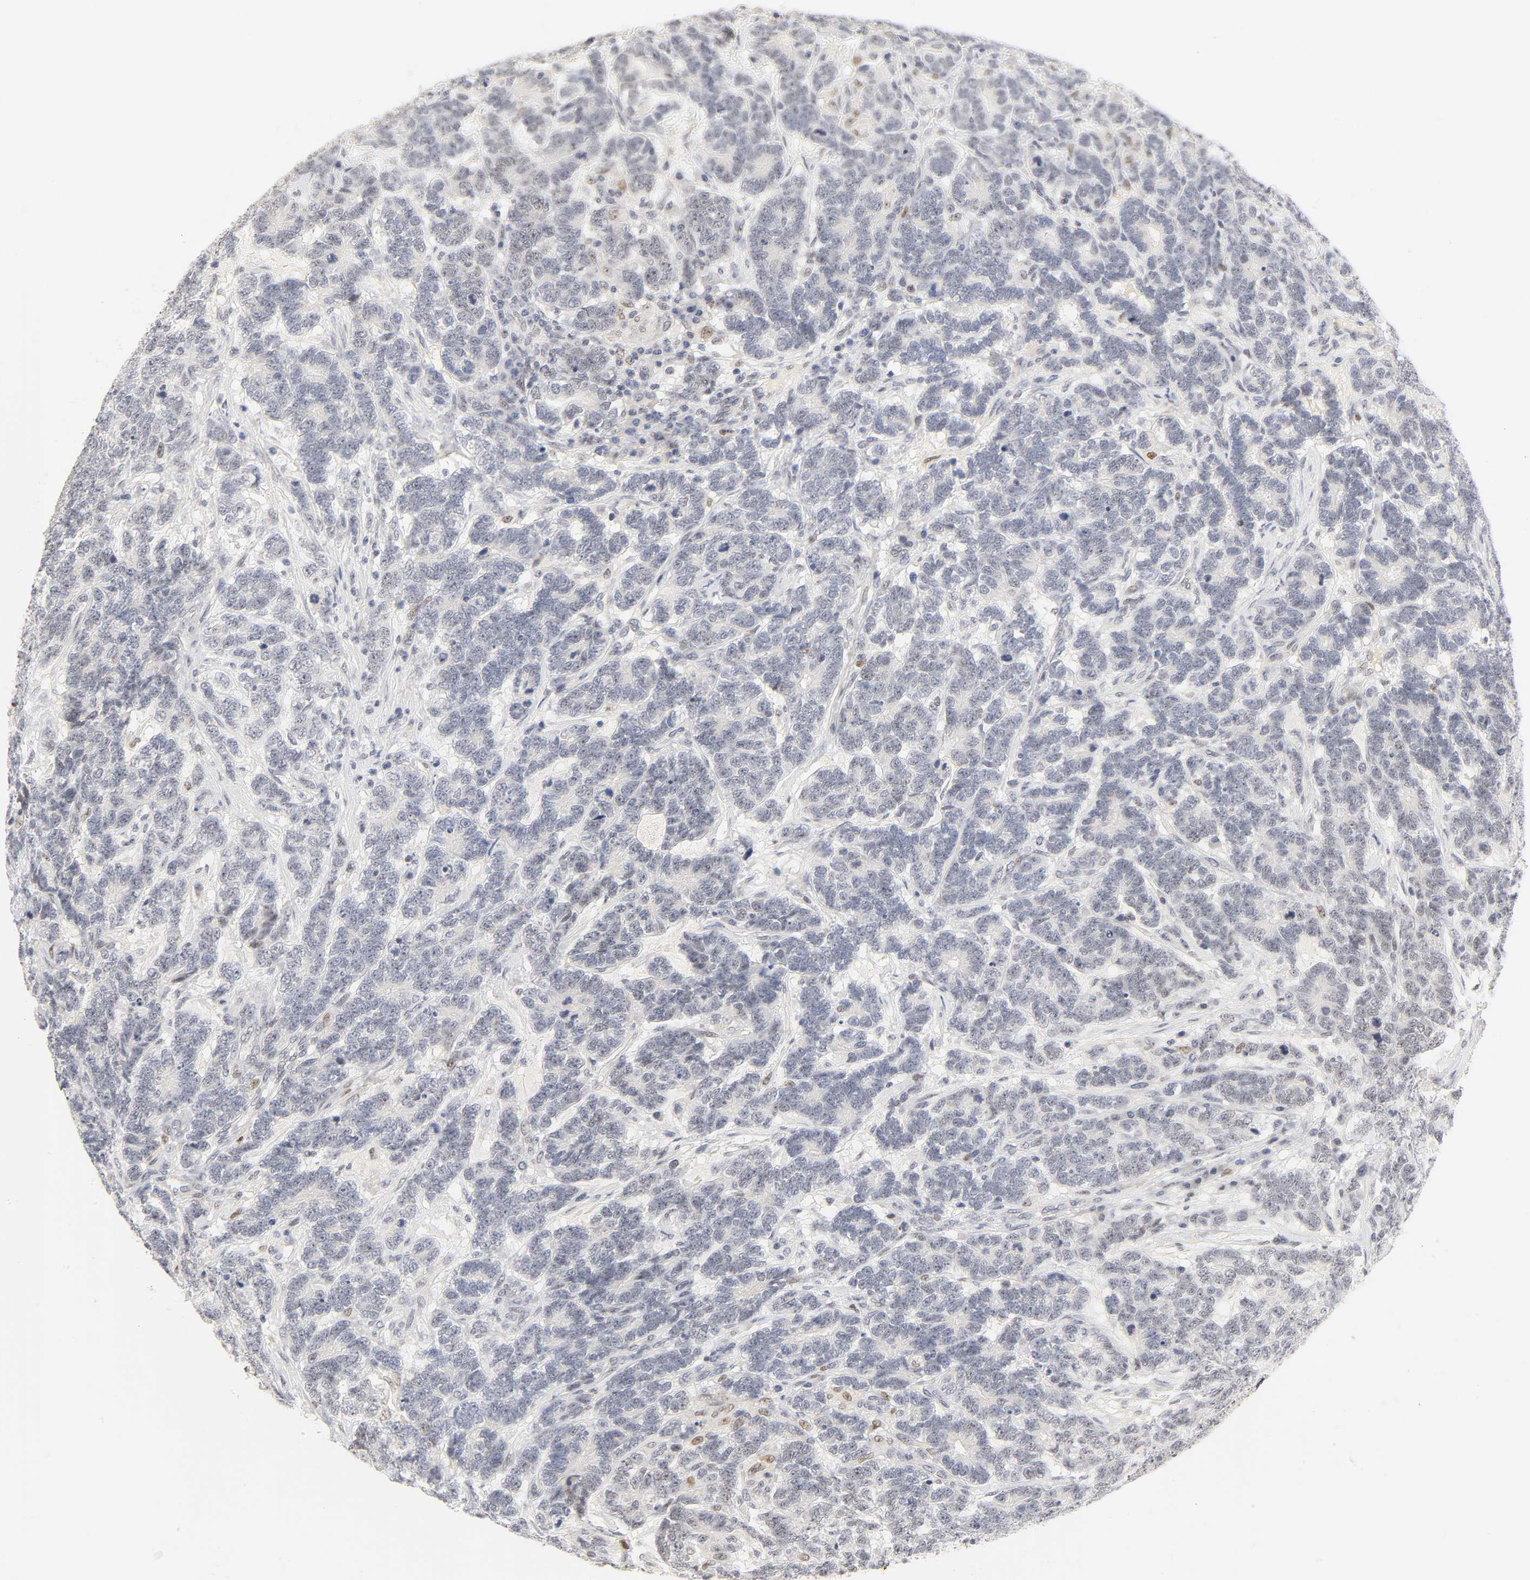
{"staining": {"intensity": "weak", "quantity": "<25%", "location": "nuclear"}, "tissue": "testis cancer", "cell_type": "Tumor cells", "image_type": "cancer", "snomed": [{"axis": "morphology", "description": "Carcinoma, Embryonal, NOS"}, {"axis": "topography", "description": "Testis"}], "caption": "Immunohistochemical staining of testis embryonal carcinoma displays no significant positivity in tumor cells. The staining is performed using DAB (3,3'-diaminobenzidine) brown chromogen with nuclei counter-stained in using hematoxylin.", "gene": "MNAT1", "patient": {"sex": "male", "age": 26}}